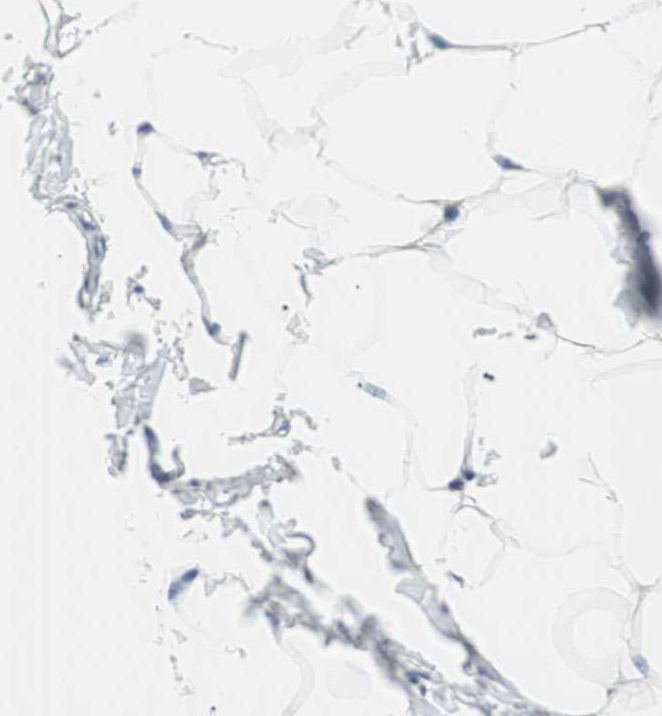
{"staining": {"intensity": "negative", "quantity": "none", "location": "none"}, "tissue": "adipose tissue", "cell_type": "Adipocytes", "image_type": "normal", "snomed": [{"axis": "morphology", "description": "Normal tissue, NOS"}, {"axis": "topography", "description": "Vascular tissue"}], "caption": "This is a image of immunohistochemistry staining of unremarkable adipose tissue, which shows no staining in adipocytes. (DAB (3,3'-diaminobenzidine) immunohistochemistry, high magnification).", "gene": "SLC27A4", "patient": {"sex": "male", "age": 41}}